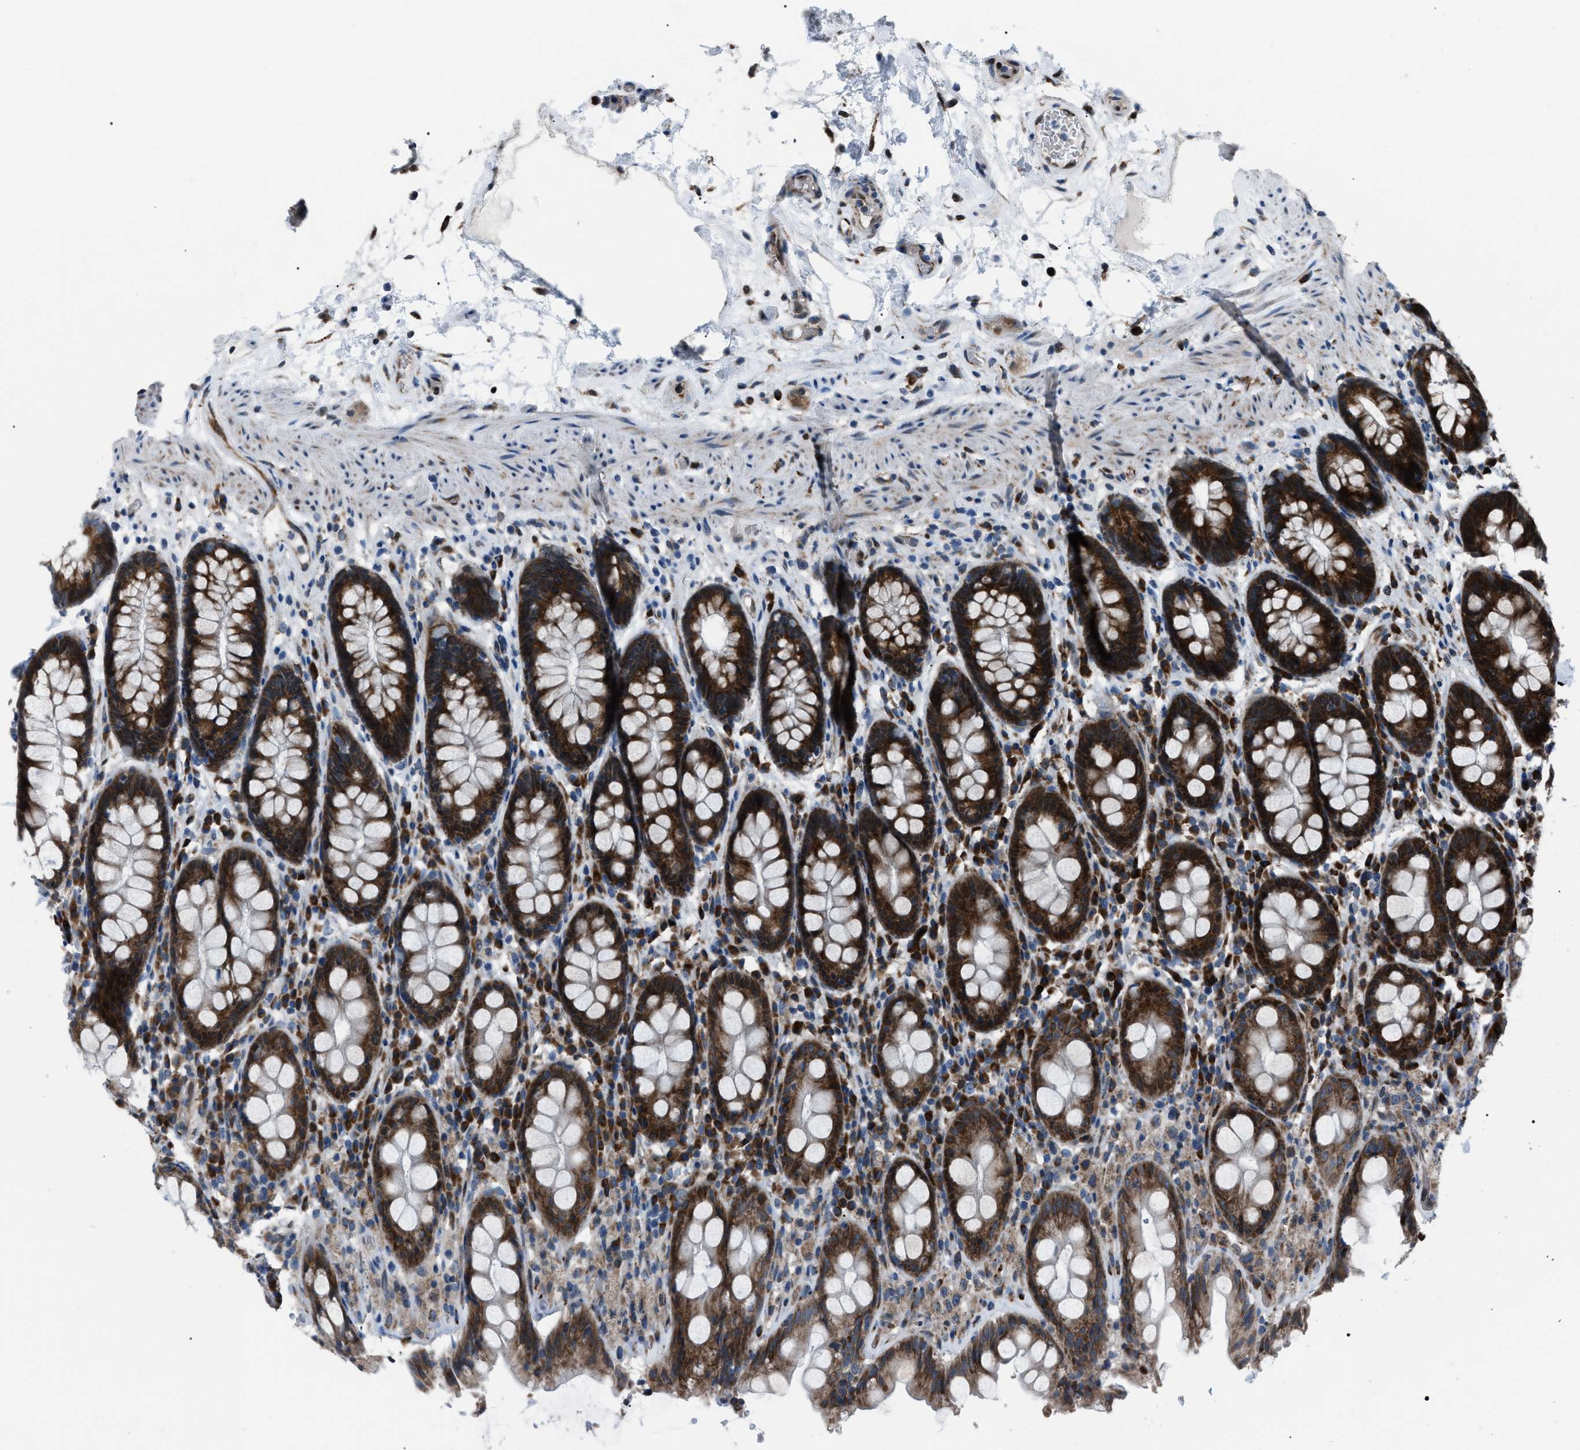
{"staining": {"intensity": "strong", "quantity": ">75%", "location": "cytoplasmic/membranous"}, "tissue": "rectum", "cell_type": "Glandular cells", "image_type": "normal", "snomed": [{"axis": "morphology", "description": "Normal tissue, NOS"}, {"axis": "topography", "description": "Rectum"}], "caption": "Immunohistochemical staining of normal human rectum demonstrates >75% levels of strong cytoplasmic/membranous protein expression in about >75% of glandular cells.", "gene": "AGO2", "patient": {"sex": "male", "age": 64}}